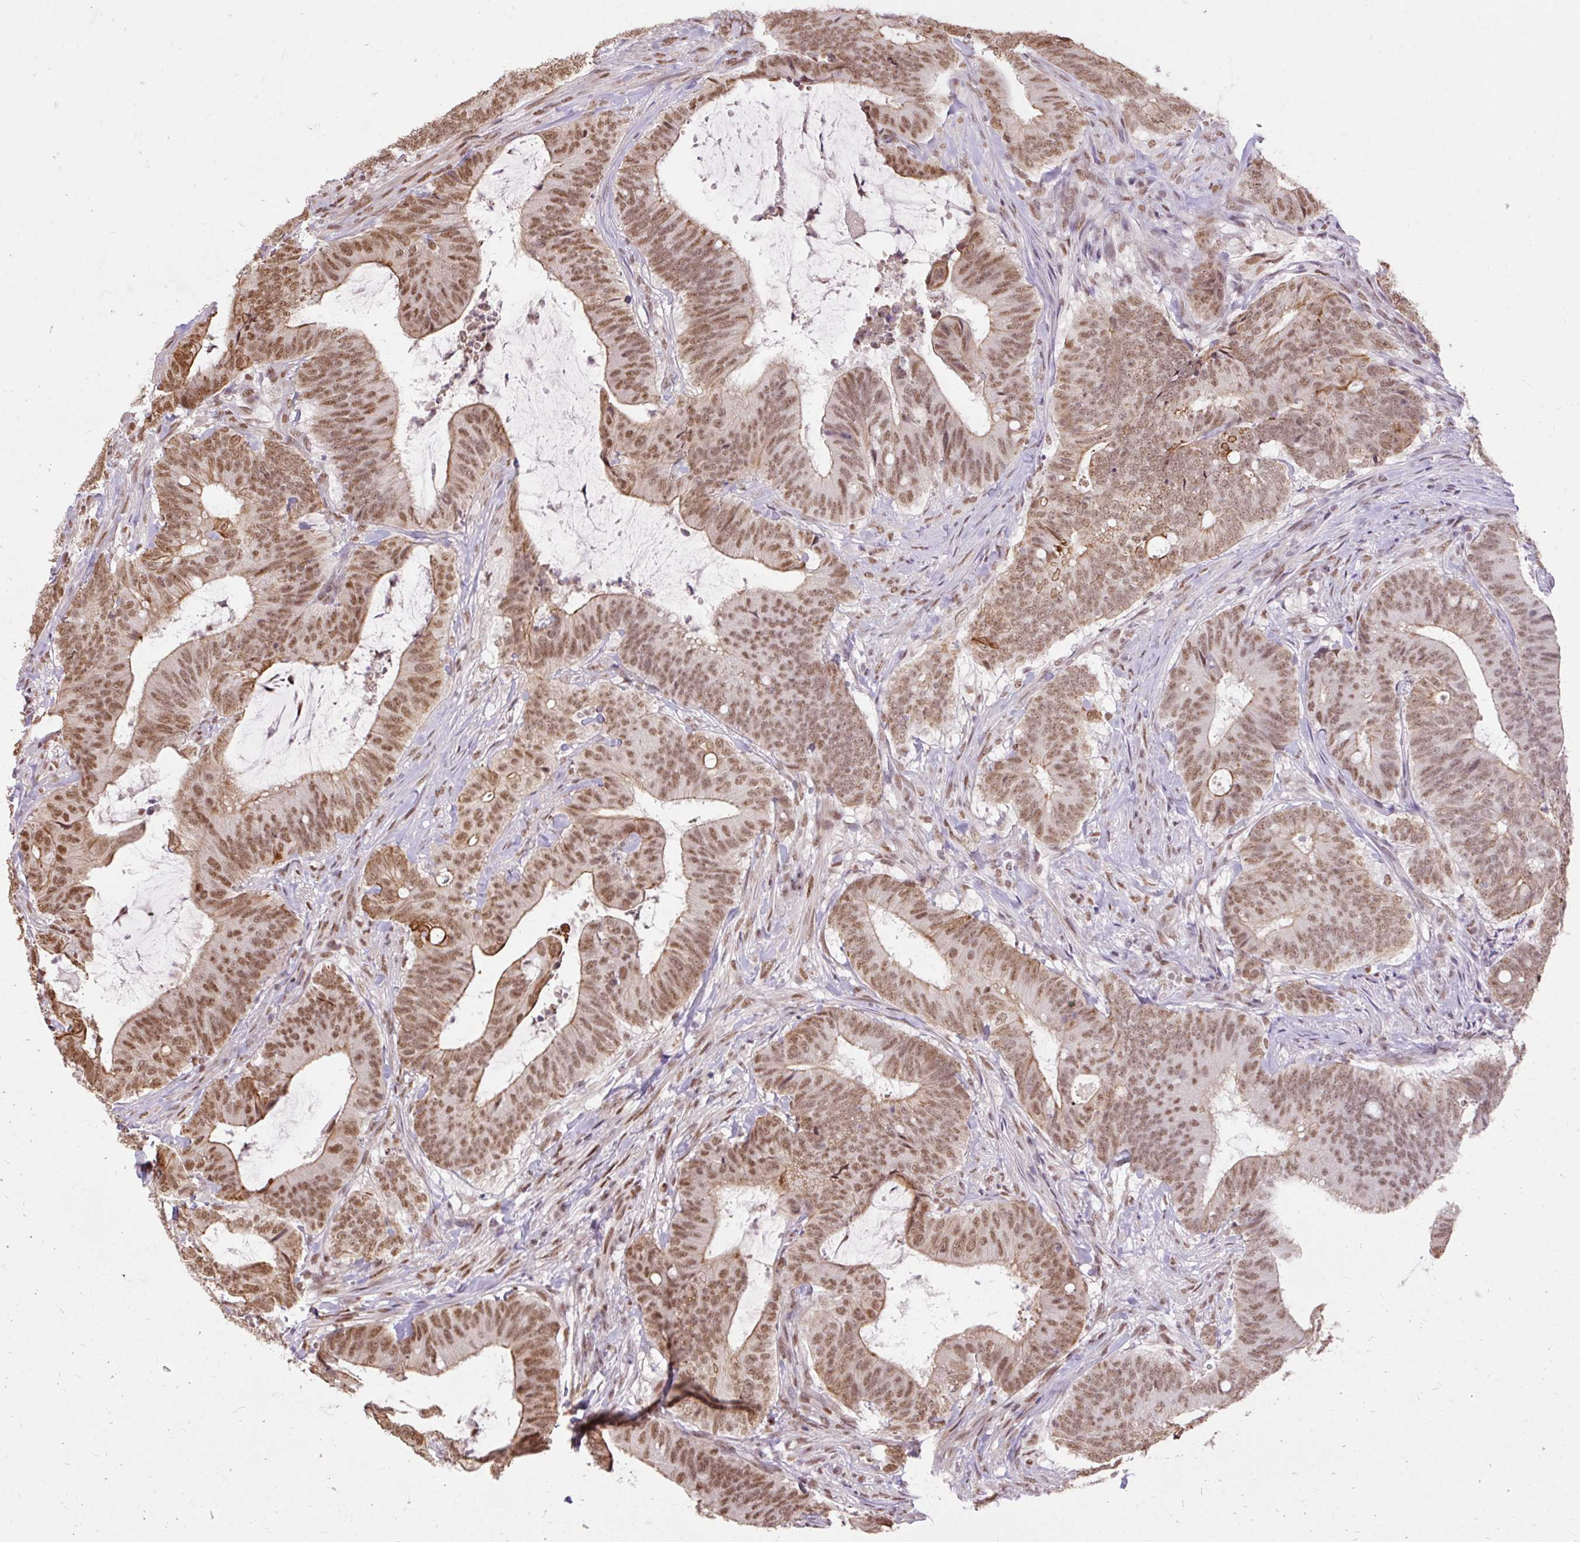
{"staining": {"intensity": "moderate", "quantity": ">75%", "location": "cytoplasmic/membranous,nuclear"}, "tissue": "colorectal cancer", "cell_type": "Tumor cells", "image_type": "cancer", "snomed": [{"axis": "morphology", "description": "Adenocarcinoma, NOS"}, {"axis": "topography", "description": "Colon"}], "caption": "Tumor cells demonstrate moderate cytoplasmic/membranous and nuclear expression in about >75% of cells in colorectal adenocarcinoma. The staining was performed using DAB to visualize the protein expression in brown, while the nuclei were stained in blue with hematoxylin (Magnification: 20x).", "gene": "NPIPB12", "patient": {"sex": "female", "age": 43}}